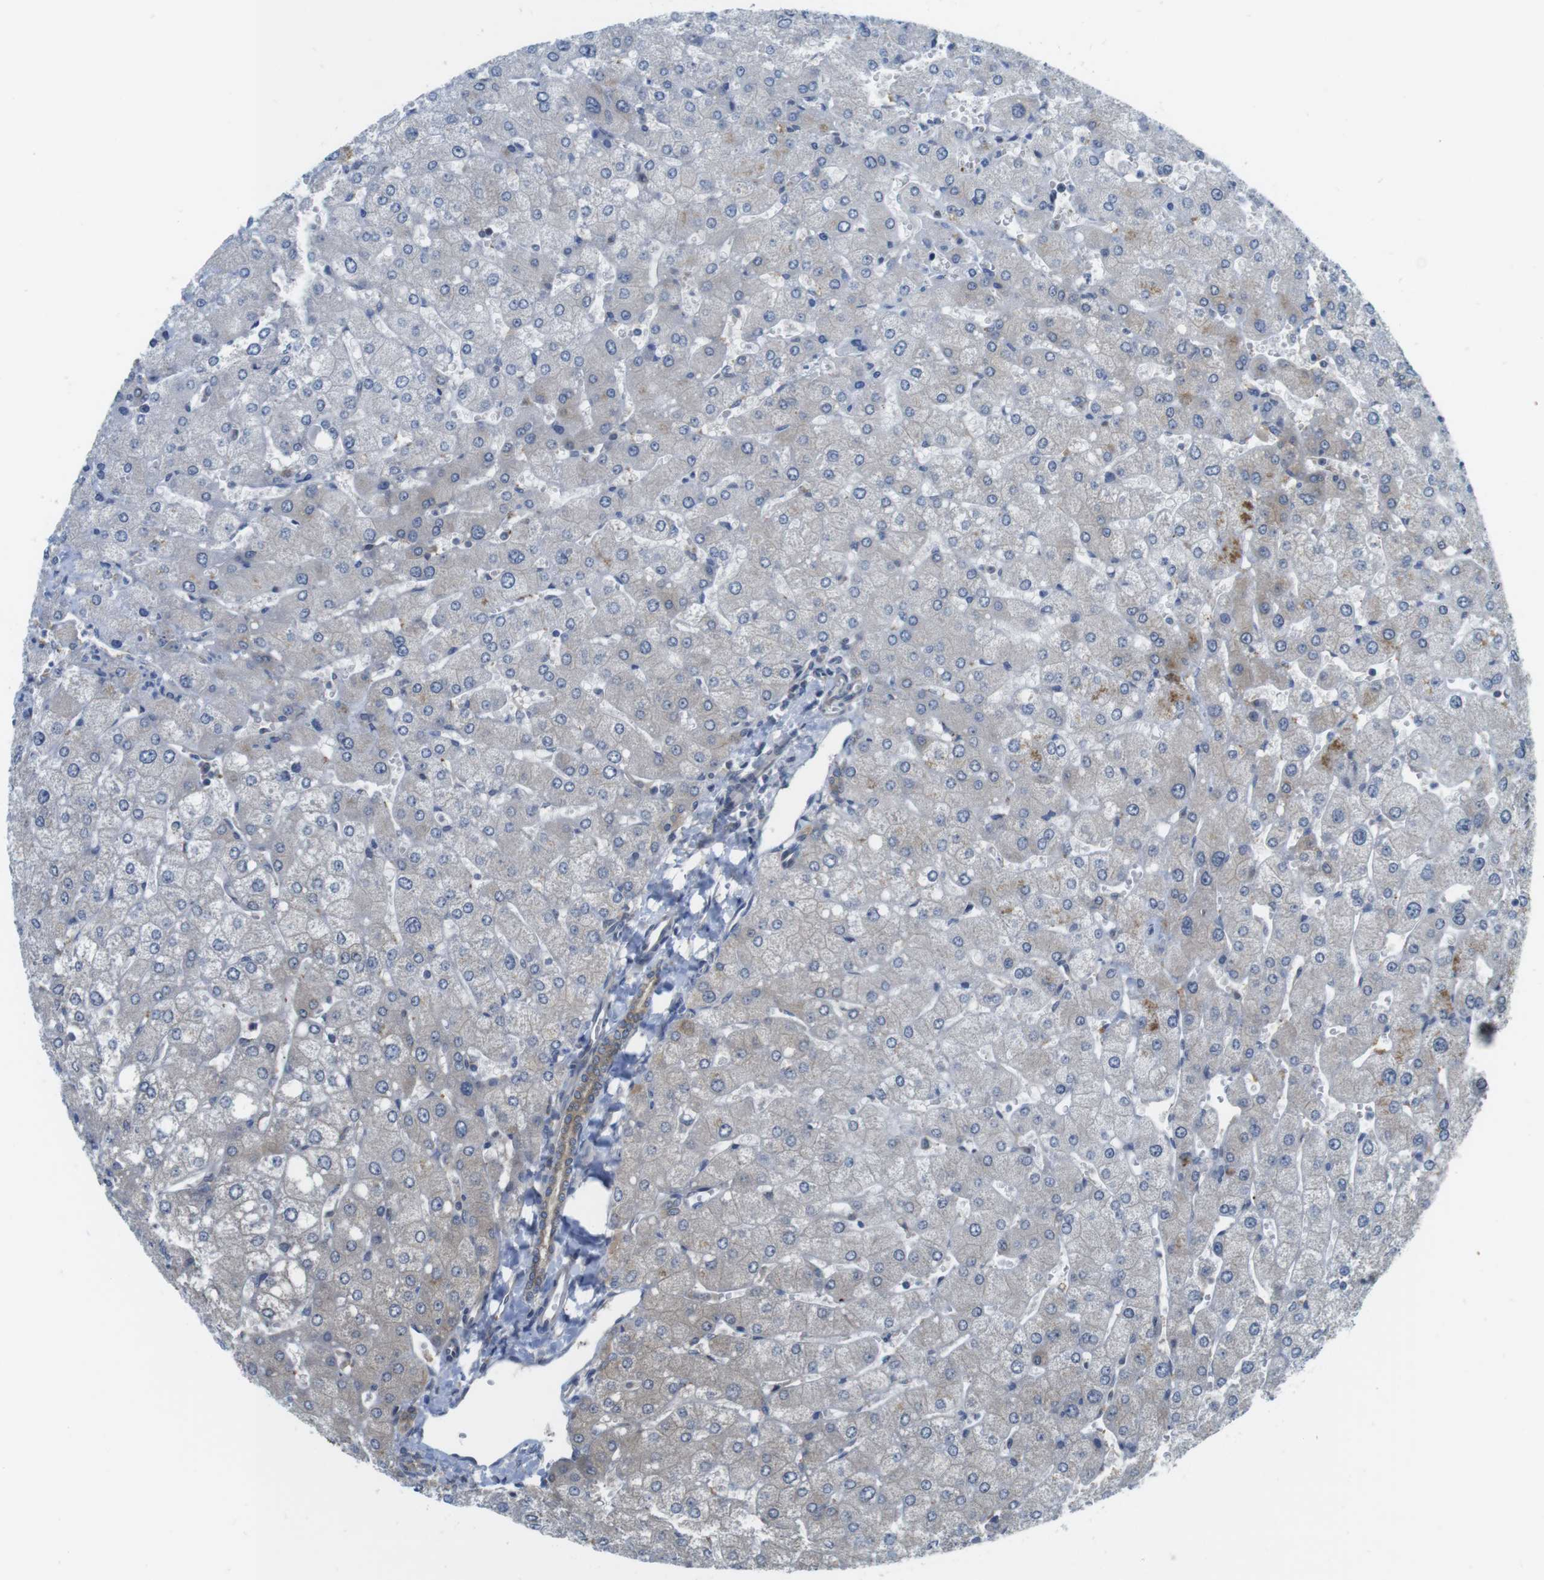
{"staining": {"intensity": "weak", "quantity": ">75%", "location": "cytoplasmic/membranous"}, "tissue": "liver", "cell_type": "Cholangiocytes", "image_type": "normal", "snomed": [{"axis": "morphology", "description": "Normal tissue, NOS"}, {"axis": "topography", "description": "Liver"}], "caption": "An immunohistochemistry histopathology image of normal tissue is shown. Protein staining in brown shows weak cytoplasmic/membranous positivity in liver within cholangiocytes.", "gene": "CASP2", "patient": {"sex": "male", "age": 55}}